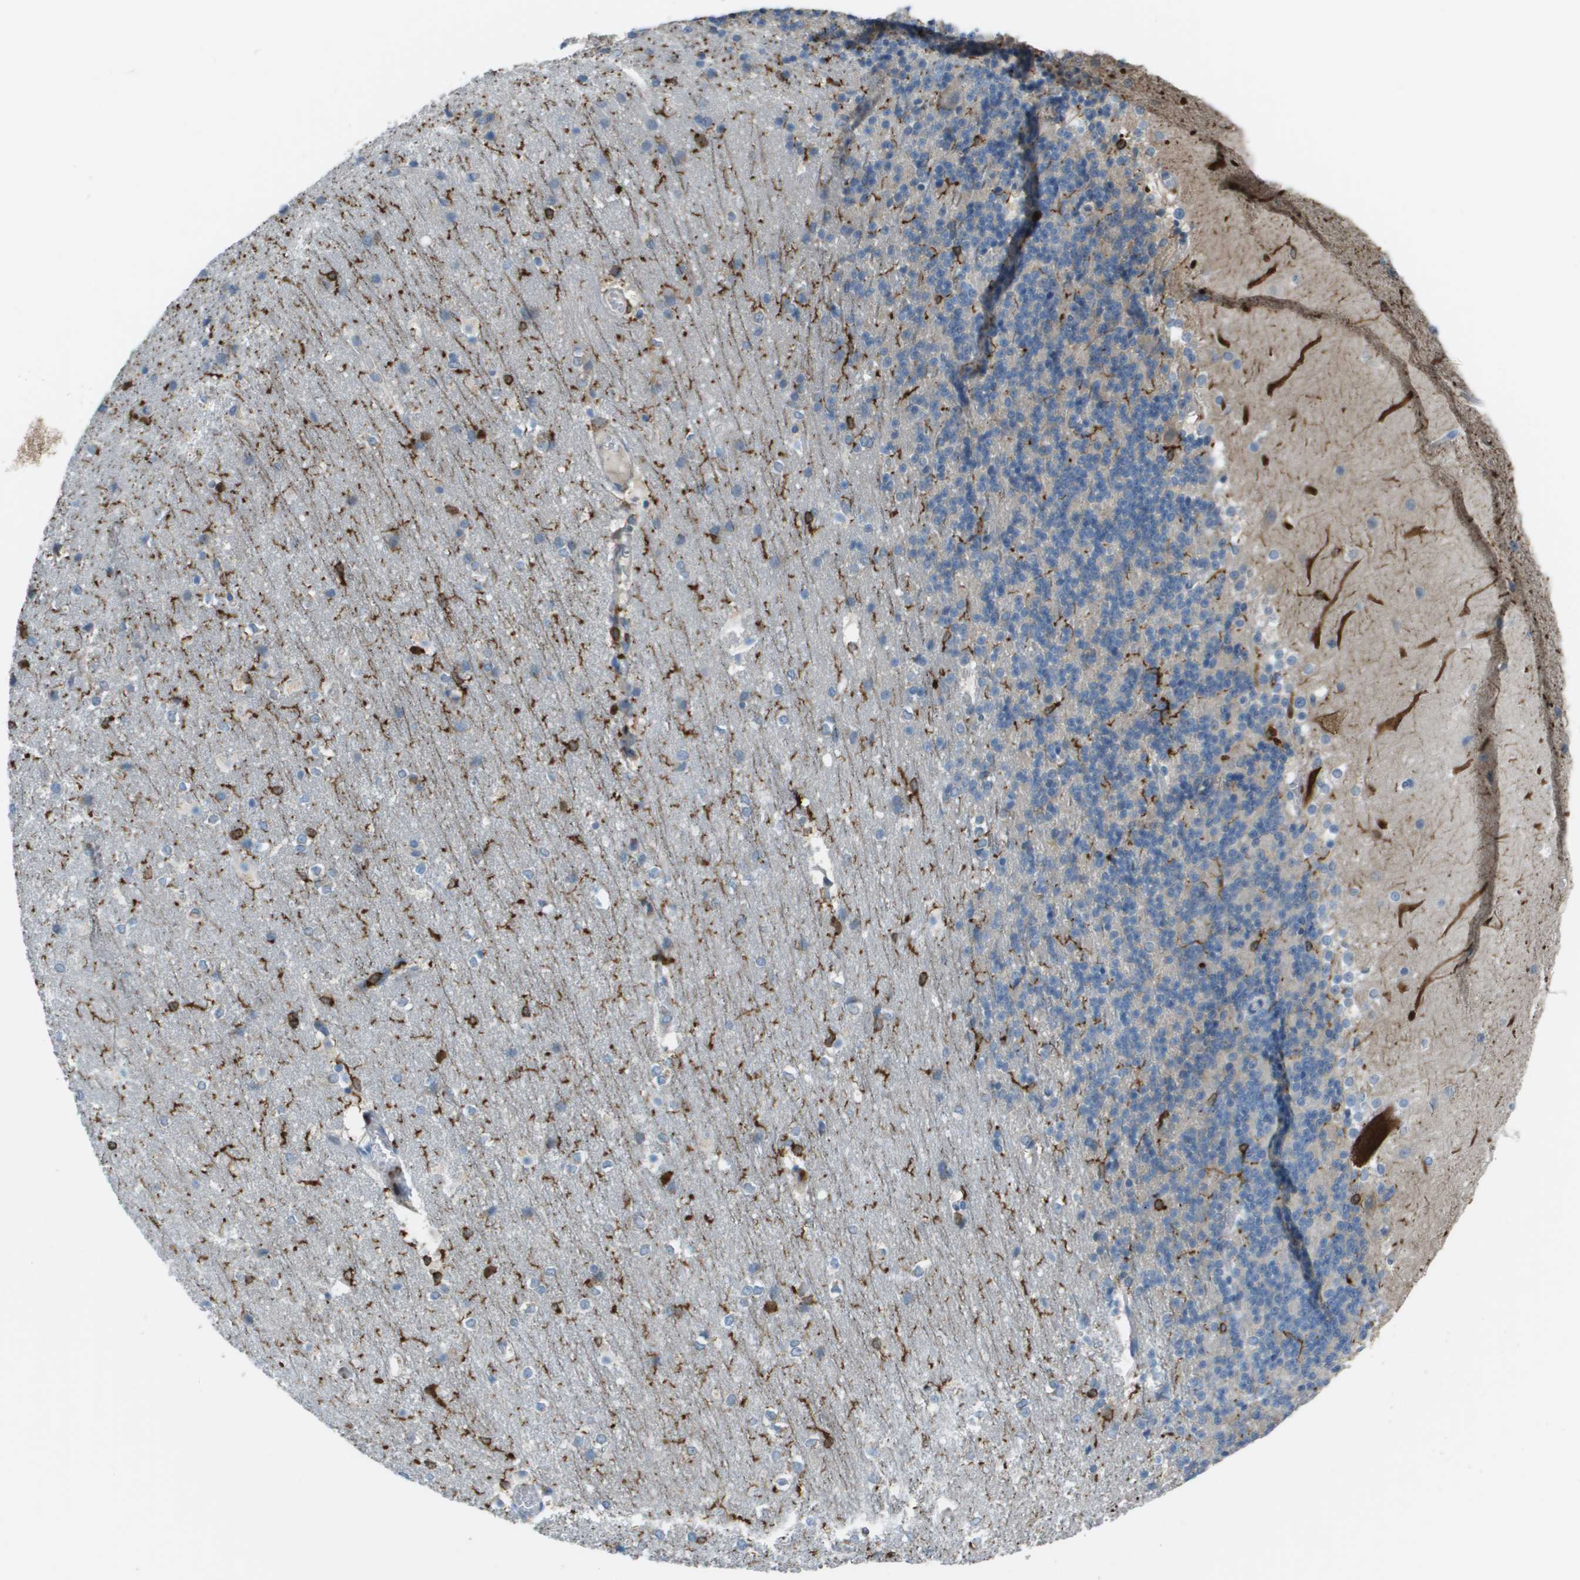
{"staining": {"intensity": "negative", "quantity": "none", "location": "none"}, "tissue": "cerebellum", "cell_type": "Cells in granular layer", "image_type": "normal", "snomed": [{"axis": "morphology", "description": "Normal tissue, NOS"}, {"axis": "topography", "description": "Cerebellum"}], "caption": "IHC of unremarkable human cerebellum exhibits no positivity in cells in granular layer.", "gene": "APBB1IP", "patient": {"sex": "female", "age": 19}}